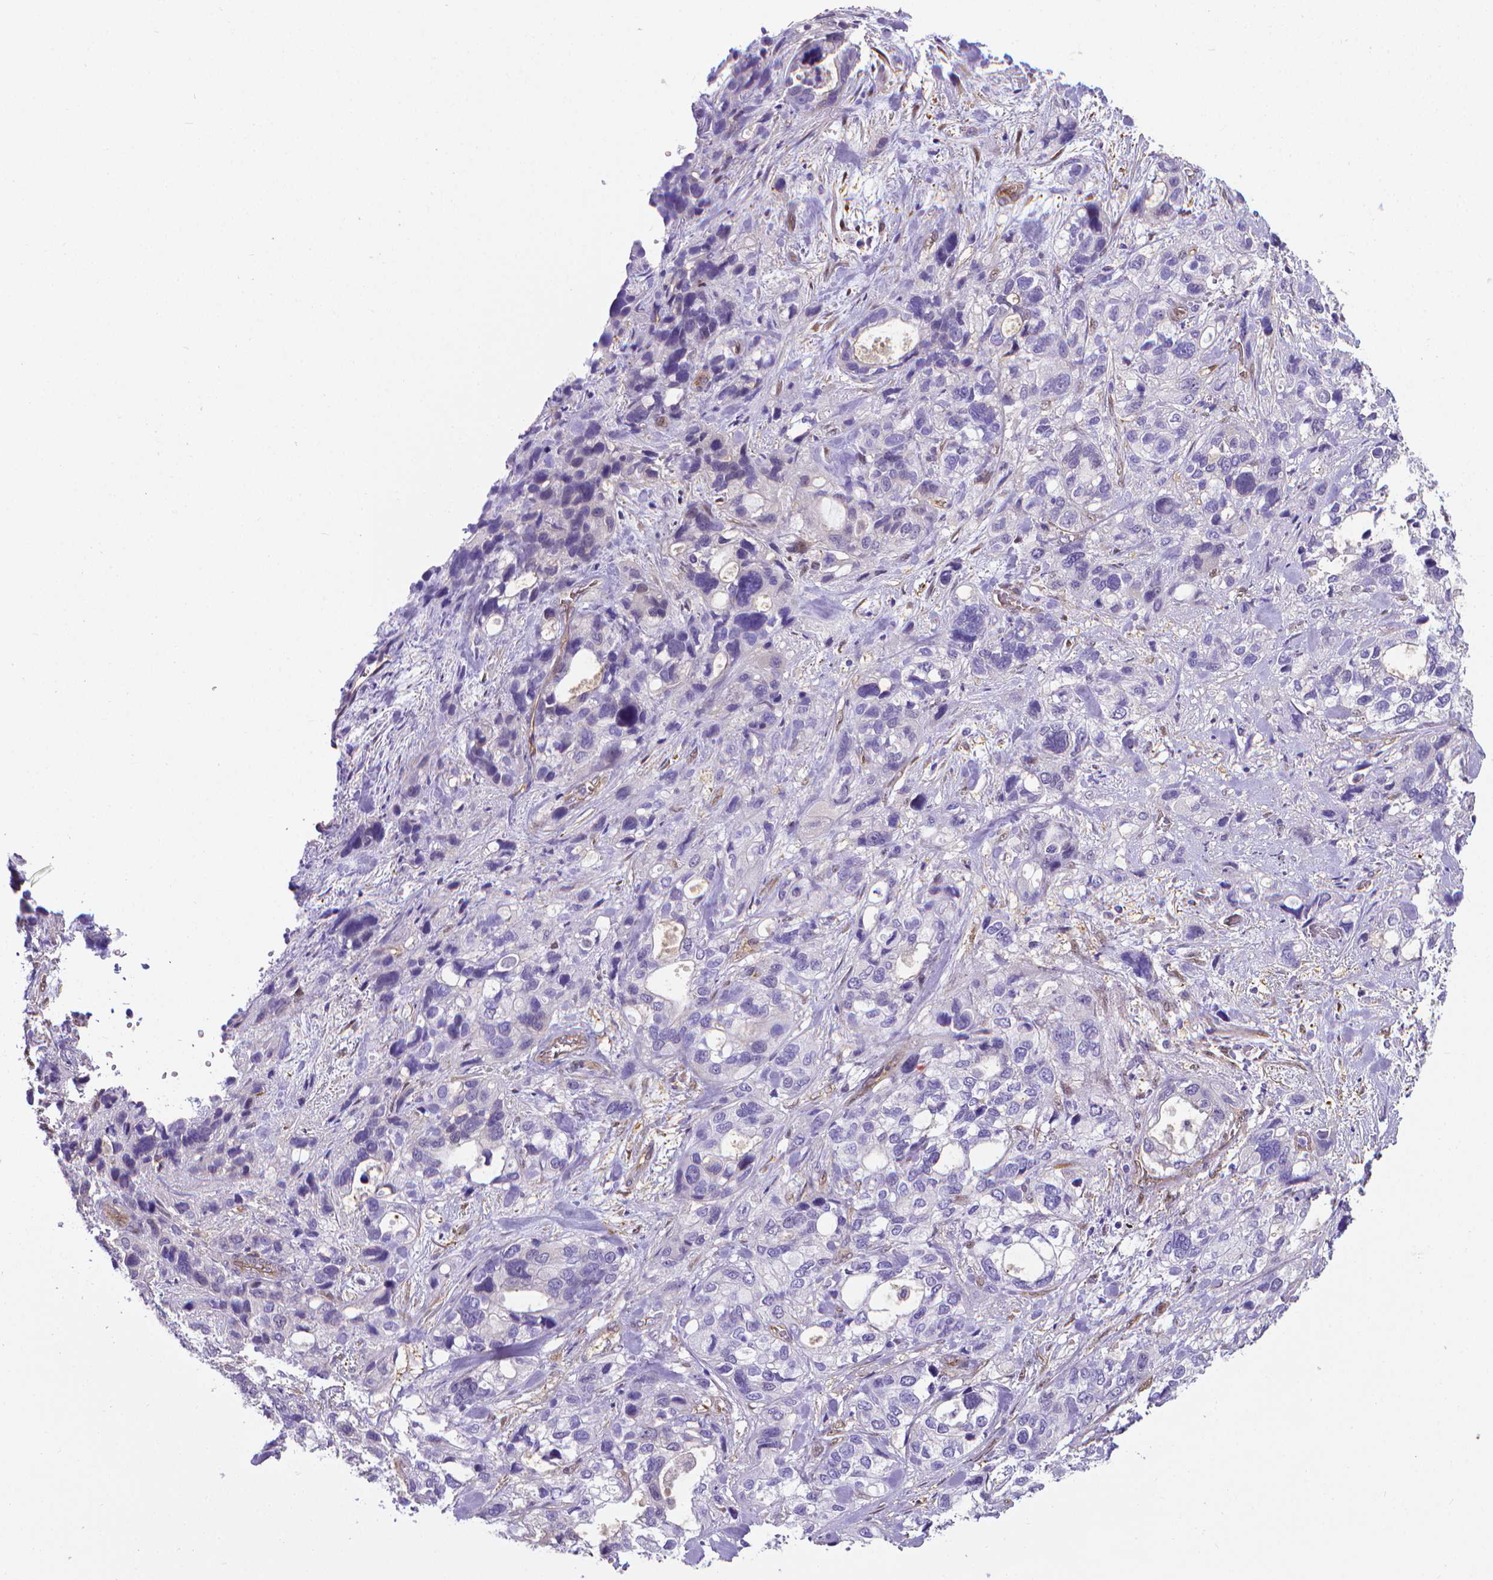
{"staining": {"intensity": "negative", "quantity": "none", "location": "none"}, "tissue": "stomach cancer", "cell_type": "Tumor cells", "image_type": "cancer", "snomed": [{"axis": "morphology", "description": "Adenocarcinoma, NOS"}, {"axis": "topography", "description": "Stomach, upper"}], "caption": "This is an immunohistochemistry micrograph of adenocarcinoma (stomach). There is no expression in tumor cells.", "gene": "CLIC4", "patient": {"sex": "female", "age": 81}}